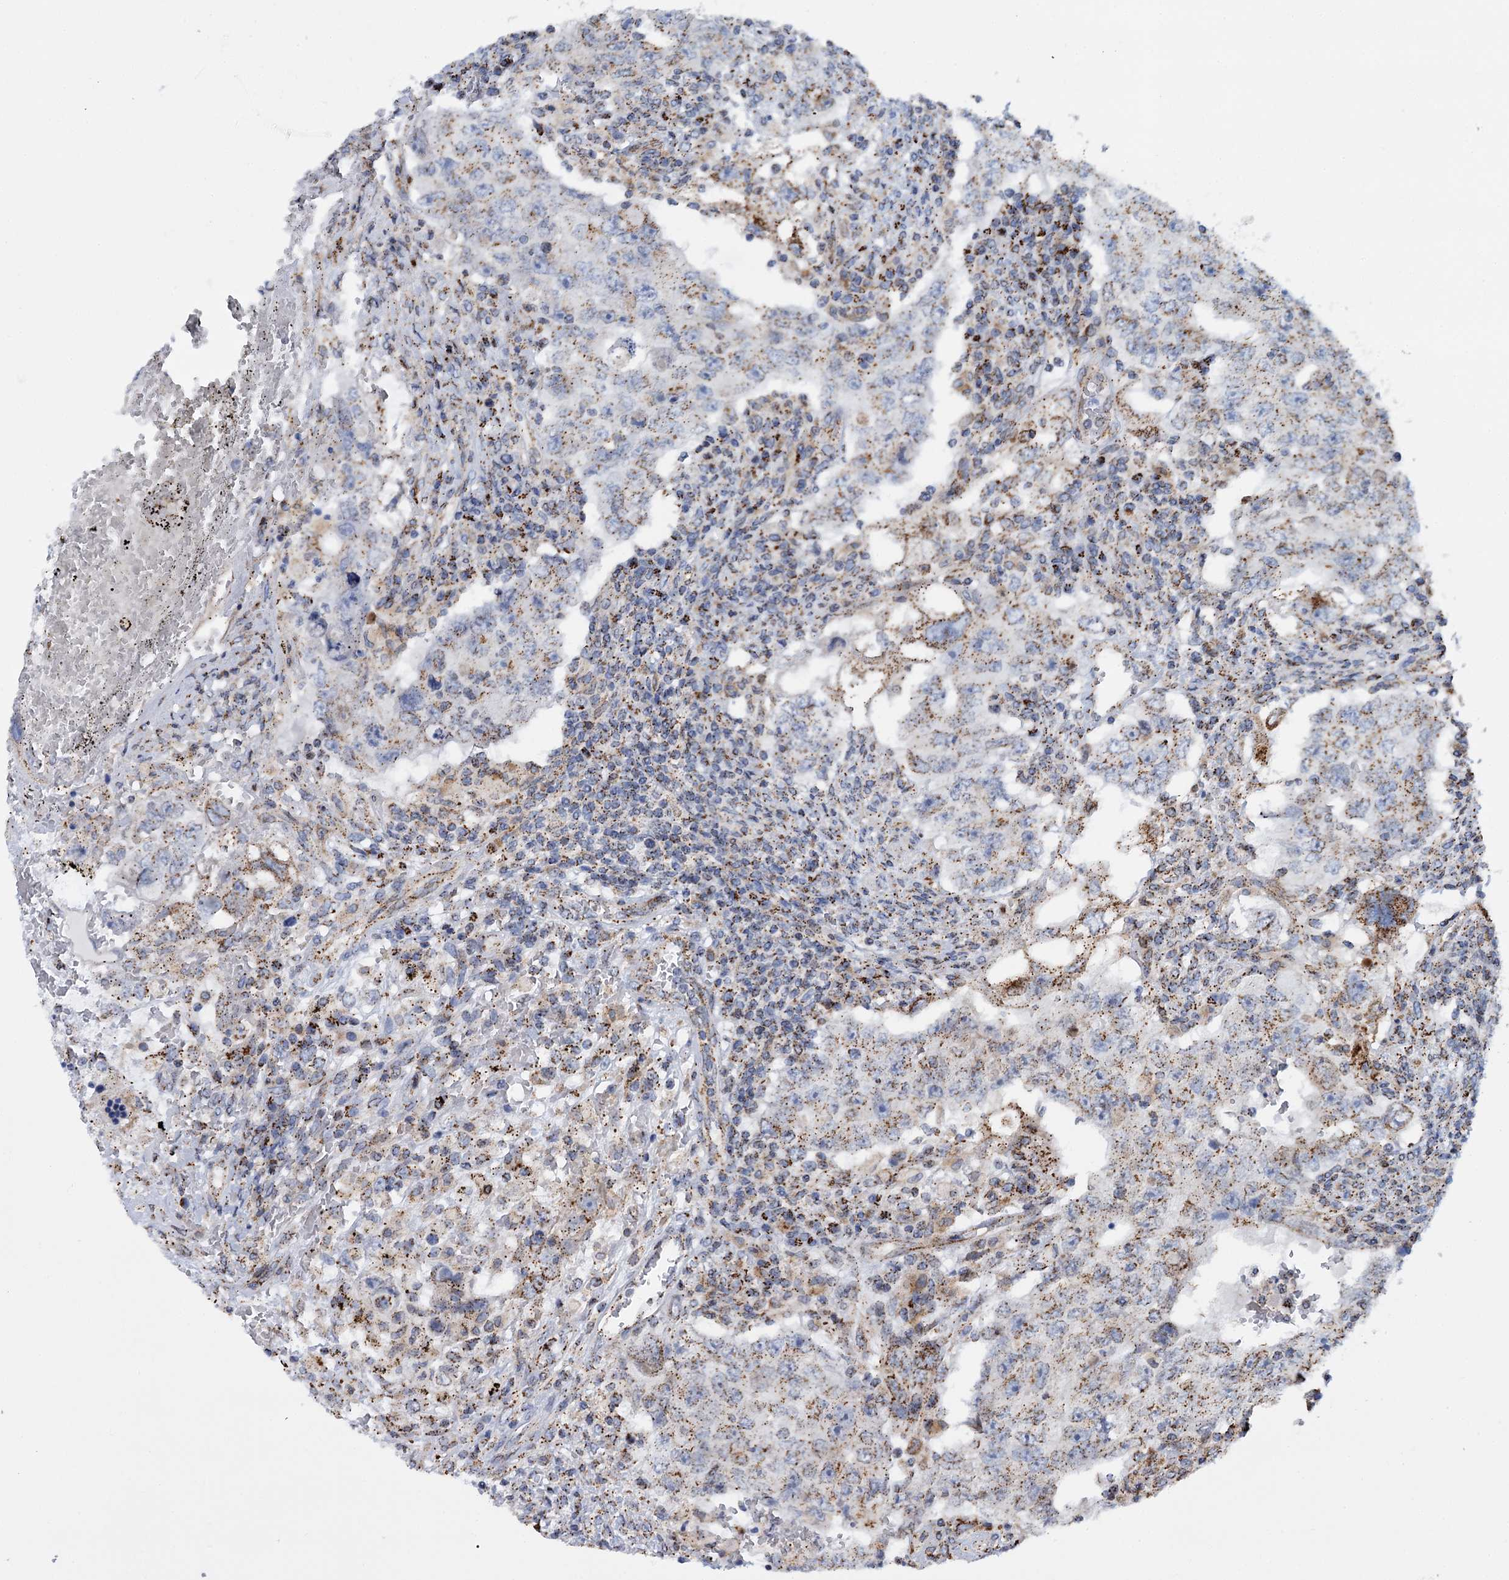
{"staining": {"intensity": "moderate", "quantity": ">75%", "location": "cytoplasmic/membranous"}, "tissue": "testis cancer", "cell_type": "Tumor cells", "image_type": "cancer", "snomed": [{"axis": "morphology", "description": "Carcinoma, Embryonal, NOS"}, {"axis": "topography", "description": "Testis"}], "caption": "The photomicrograph reveals a brown stain indicating the presence of a protein in the cytoplasmic/membranous of tumor cells in testis cancer (embryonal carcinoma).", "gene": "SUPT20H", "patient": {"sex": "male", "age": 26}}